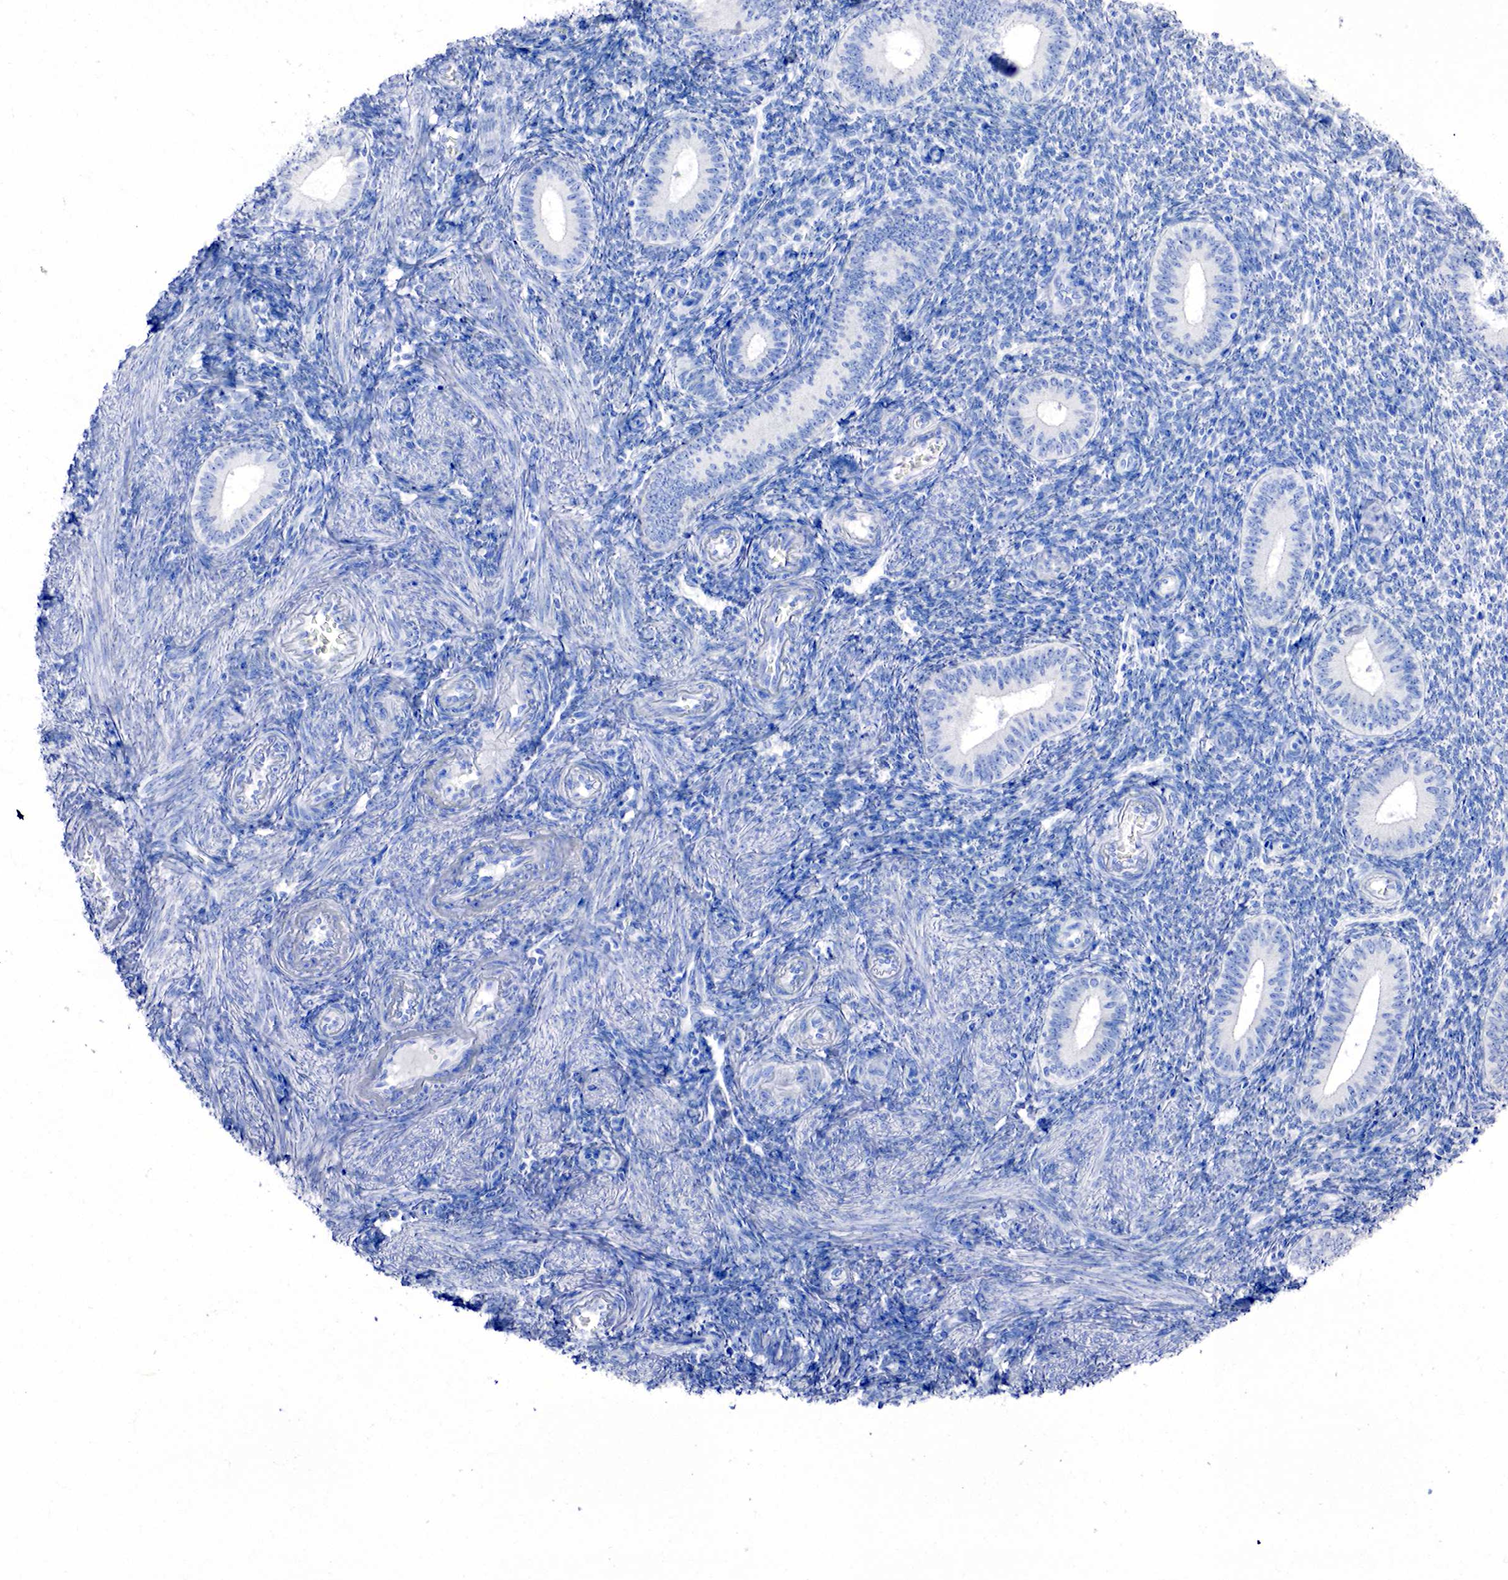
{"staining": {"intensity": "negative", "quantity": "none", "location": "none"}, "tissue": "endometrium", "cell_type": "Cells in endometrial stroma", "image_type": "normal", "snomed": [{"axis": "morphology", "description": "Normal tissue, NOS"}, {"axis": "topography", "description": "Endometrium"}], "caption": "DAB immunohistochemical staining of unremarkable endometrium reveals no significant staining in cells in endometrial stroma. The staining was performed using DAB (3,3'-diaminobenzidine) to visualize the protein expression in brown, while the nuclei were stained in blue with hematoxylin (Magnification: 20x).", "gene": "CHGA", "patient": {"sex": "female", "age": 35}}